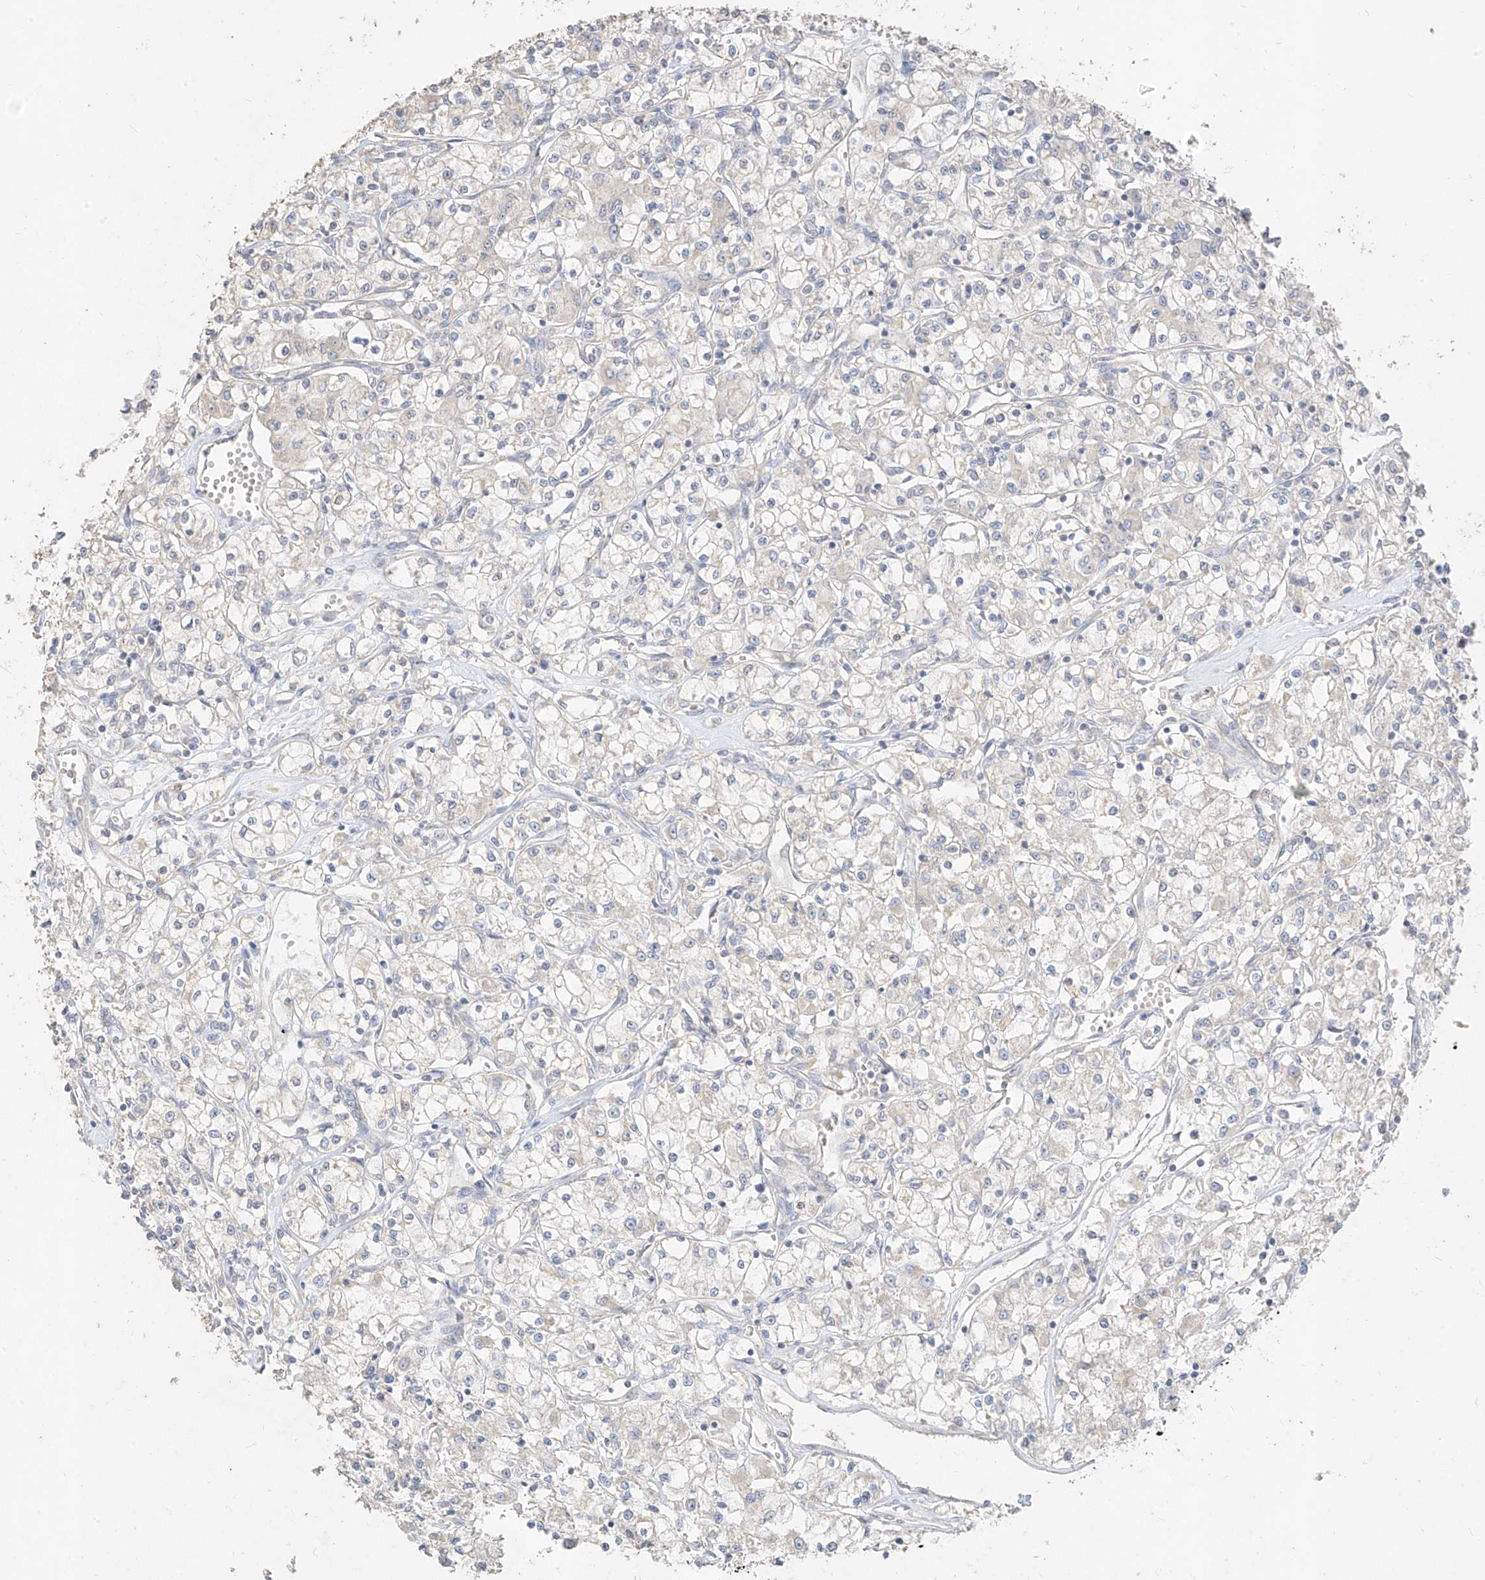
{"staining": {"intensity": "negative", "quantity": "none", "location": "none"}, "tissue": "renal cancer", "cell_type": "Tumor cells", "image_type": "cancer", "snomed": [{"axis": "morphology", "description": "Adenocarcinoma, NOS"}, {"axis": "topography", "description": "Kidney"}], "caption": "Immunohistochemistry photomicrograph of neoplastic tissue: adenocarcinoma (renal) stained with DAB displays no significant protein expression in tumor cells.", "gene": "ZZEF1", "patient": {"sex": "female", "age": 59}}